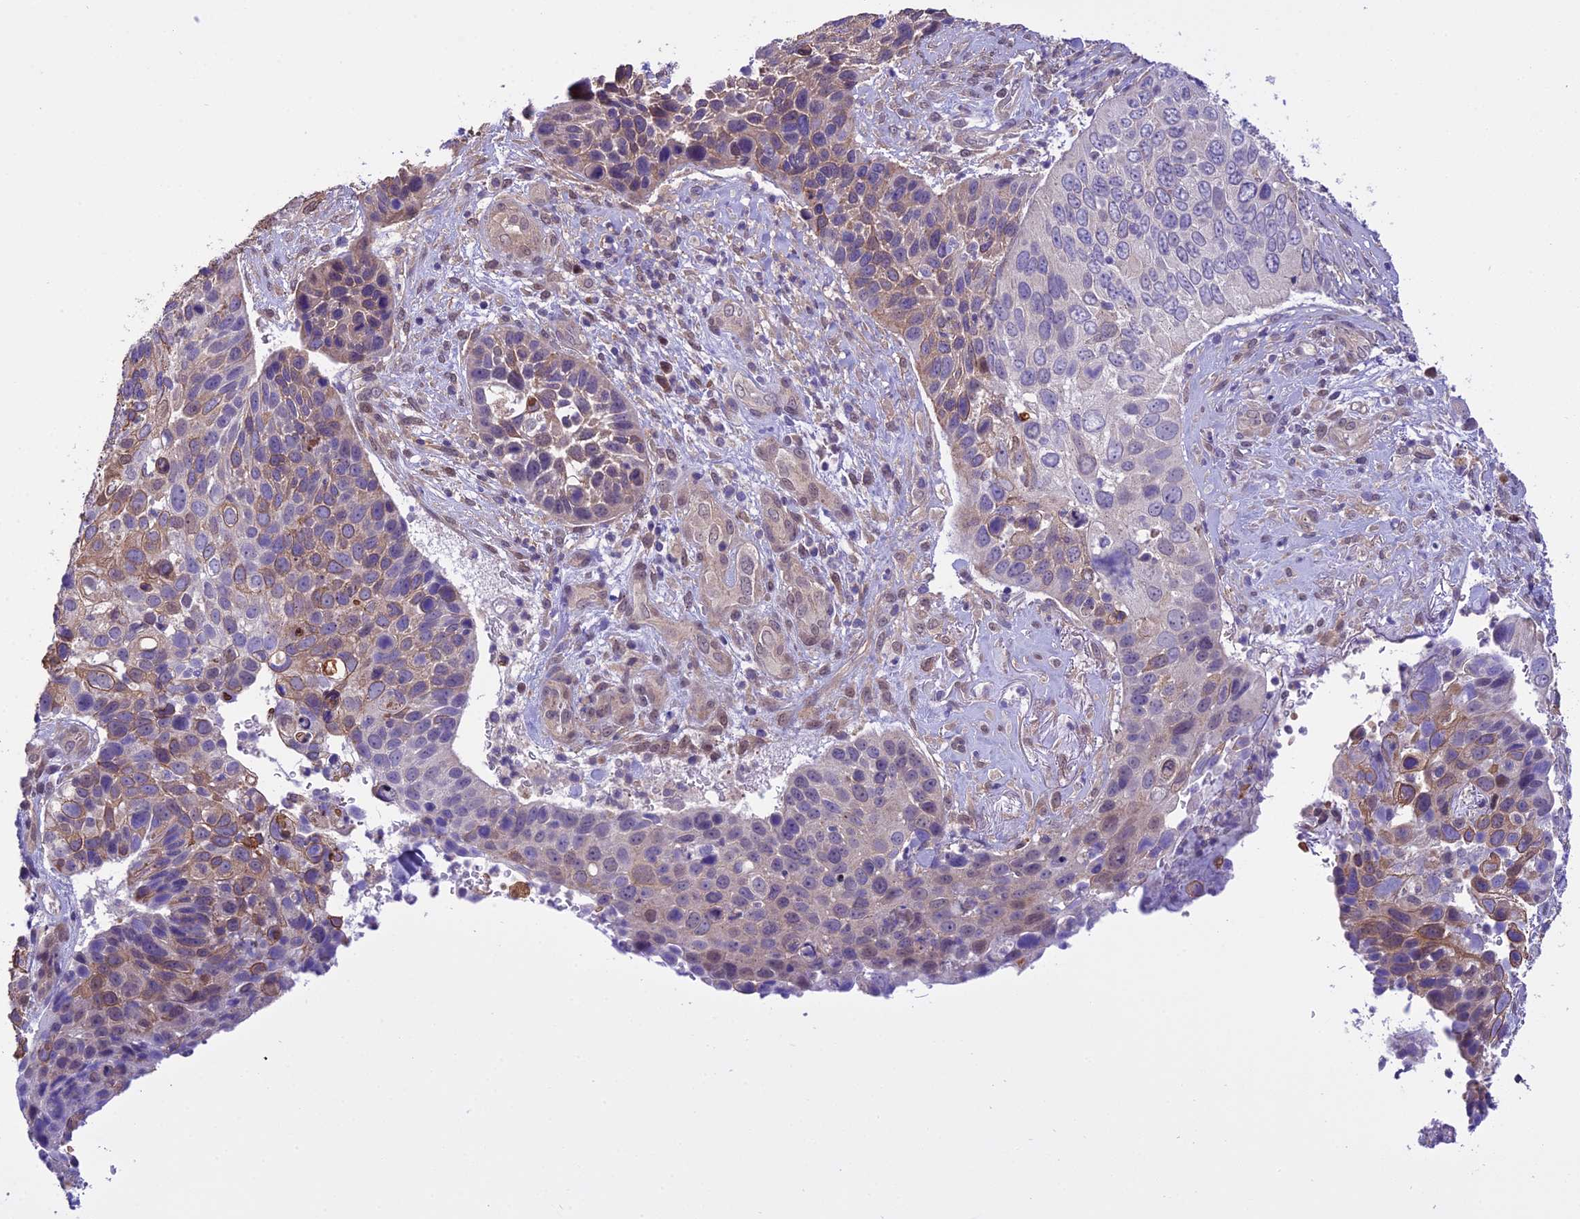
{"staining": {"intensity": "moderate", "quantity": "25%-75%", "location": "cytoplasmic/membranous"}, "tissue": "skin cancer", "cell_type": "Tumor cells", "image_type": "cancer", "snomed": [{"axis": "morphology", "description": "Basal cell carcinoma"}, {"axis": "topography", "description": "Skin"}], "caption": "Skin cancer (basal cell carcinoma) stained with DAB immunohistochemistry (IHC) reveals medium levels of moderate cytoplasmic/membranous expression in about 25%-75% of tumor cells.", "gene": "BORCS6", "patient": {"sex": "female", "age": 74}}